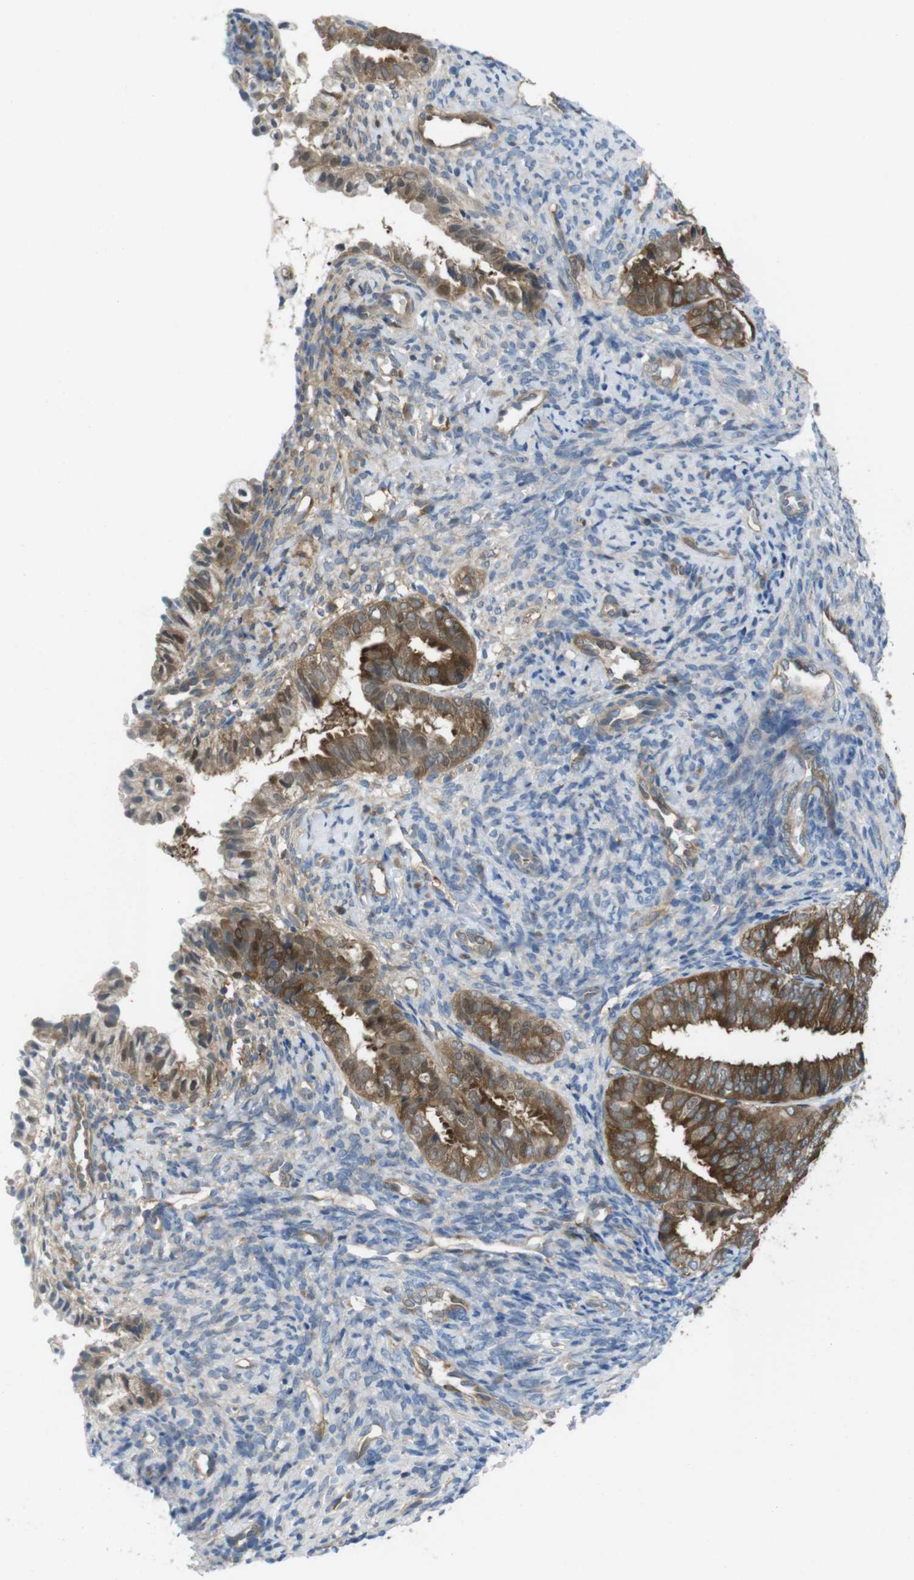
{"staining": {"intensity": "moderate", "quantity": ">75%", "location": "cytoplasmic/membranous"}, "tissue": "endometrial cancer", "cell_type": "Tumor cells", "image_type": "cancer", "snomed": [{"axis": "morphology", "description": "Adenocarcinoma, NOS"}, {"axis": "topography", "description": "Endometrium"}], "caption": "A brown stain labels moderate cytoplasmic/membranous positivity of a protein in human endometrial cancer (adenocarcinoma) tumor cells.", "gene": "MTHFD1", "patient": {"sex": "female", "age": 63}}